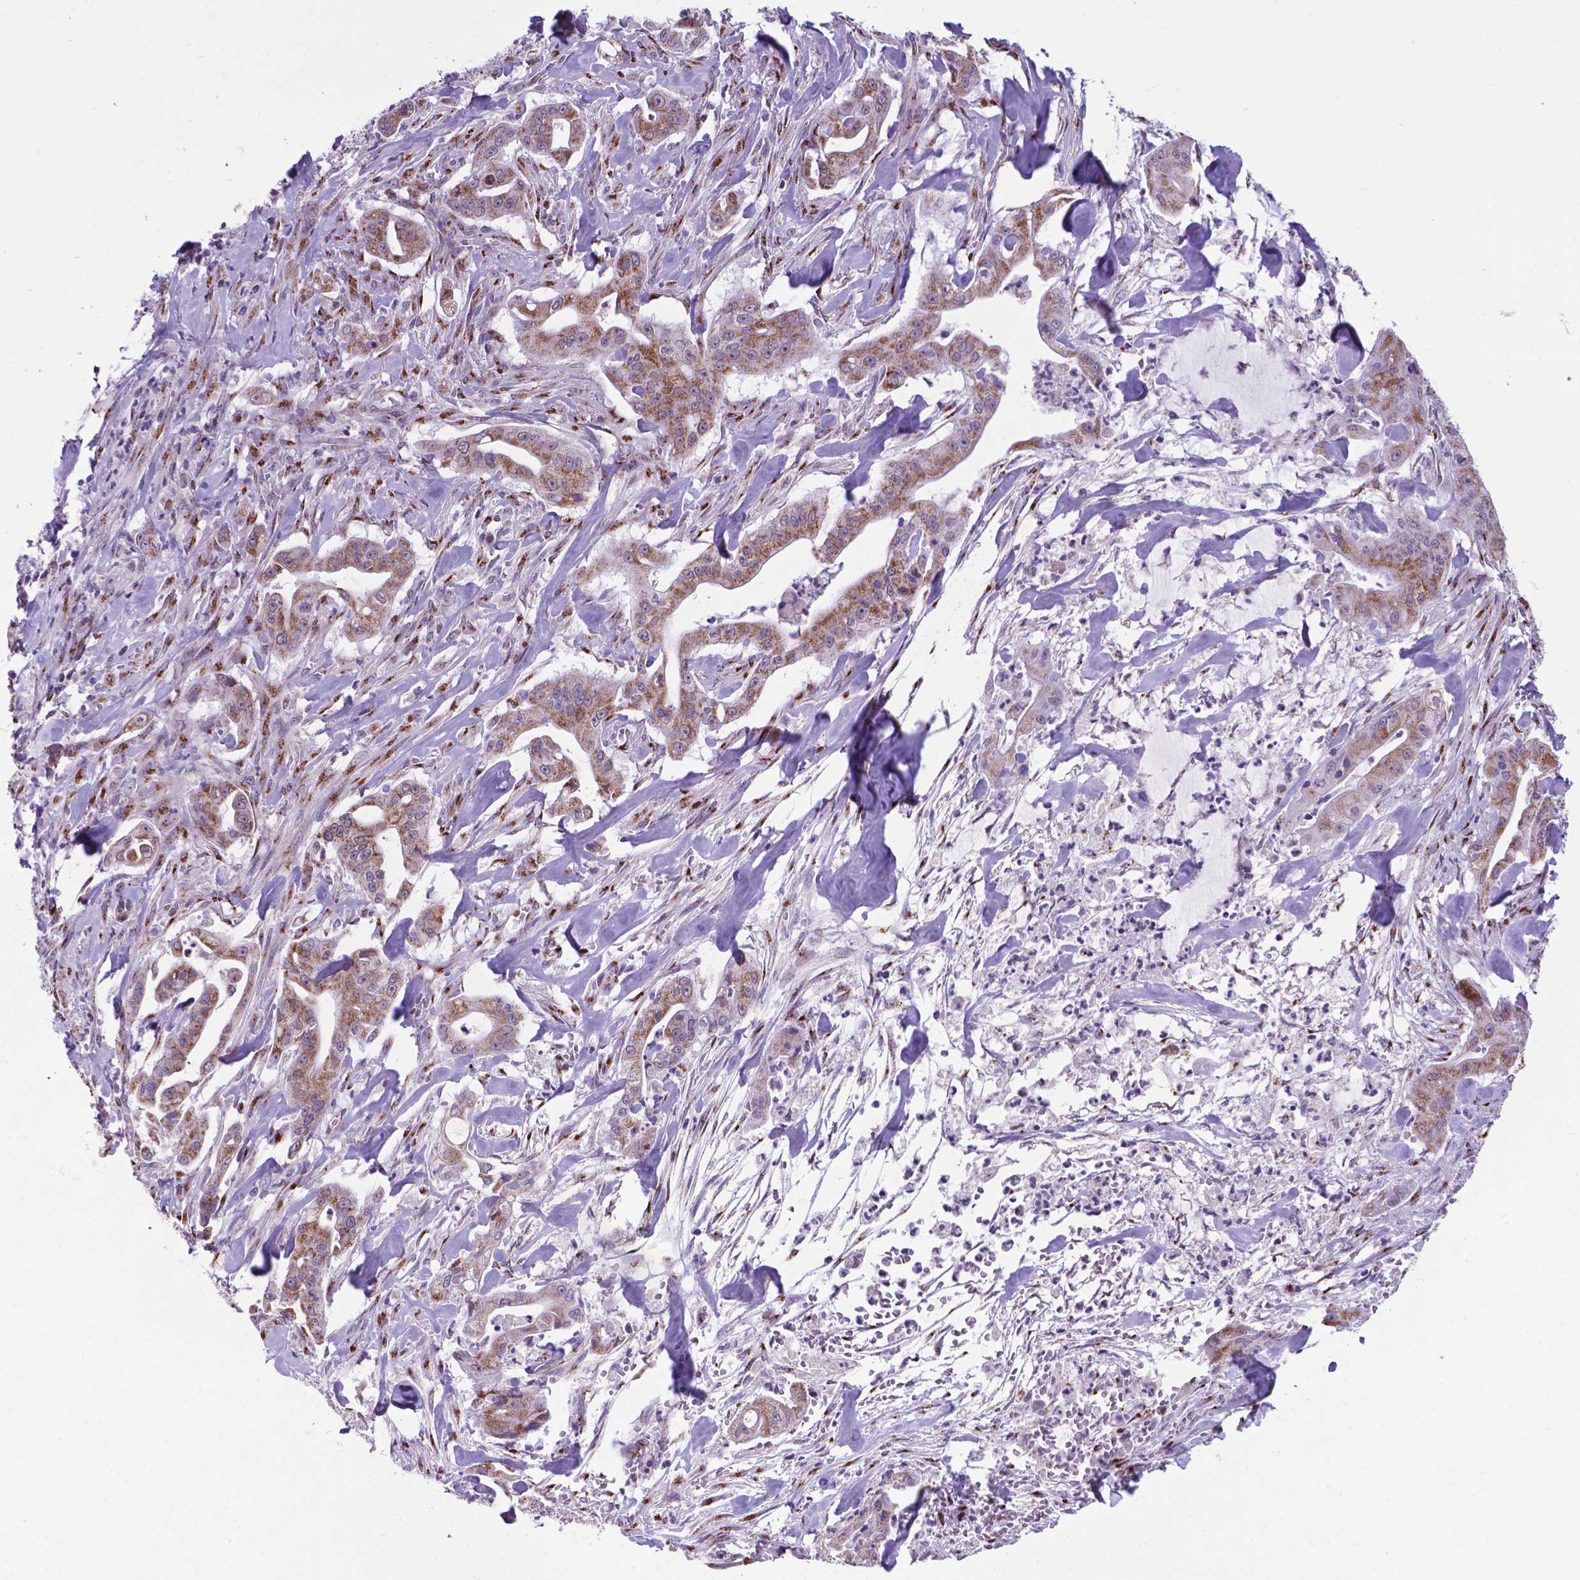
{"staining": {"intensity": "moderate", "quantity": ">75%", "location": "cytoplasmic/membranous"}, "tissue": "pancreatic cancer", "cell_type": "Tumor cells", "image_type": "cancer", "snomed": [{"axis": "morphology", "description": "Normal tissue, NOS"}, {"axis": "morphology", "description": "Inflammation, NOS"}, {"axis": "morphology", "description": "Adenocarcinoma, NOS"}, {"axis": "topography", "description": "Pancreas"}], "caption": "Pancreatic cancer (adenocarcinoma) was stained to show a protein in brown. There is medium levels of moderate cytoplasmic/membranous positivity in approximately >75% of tumor cells. The staining was performed using DAB to visualize the protein expression in brown, while the nuclei were stained in blue with hematoxylin (Magnification: 20x).", "gene": "MRPL10", "patient": {"sex": "male", "age": 57}}